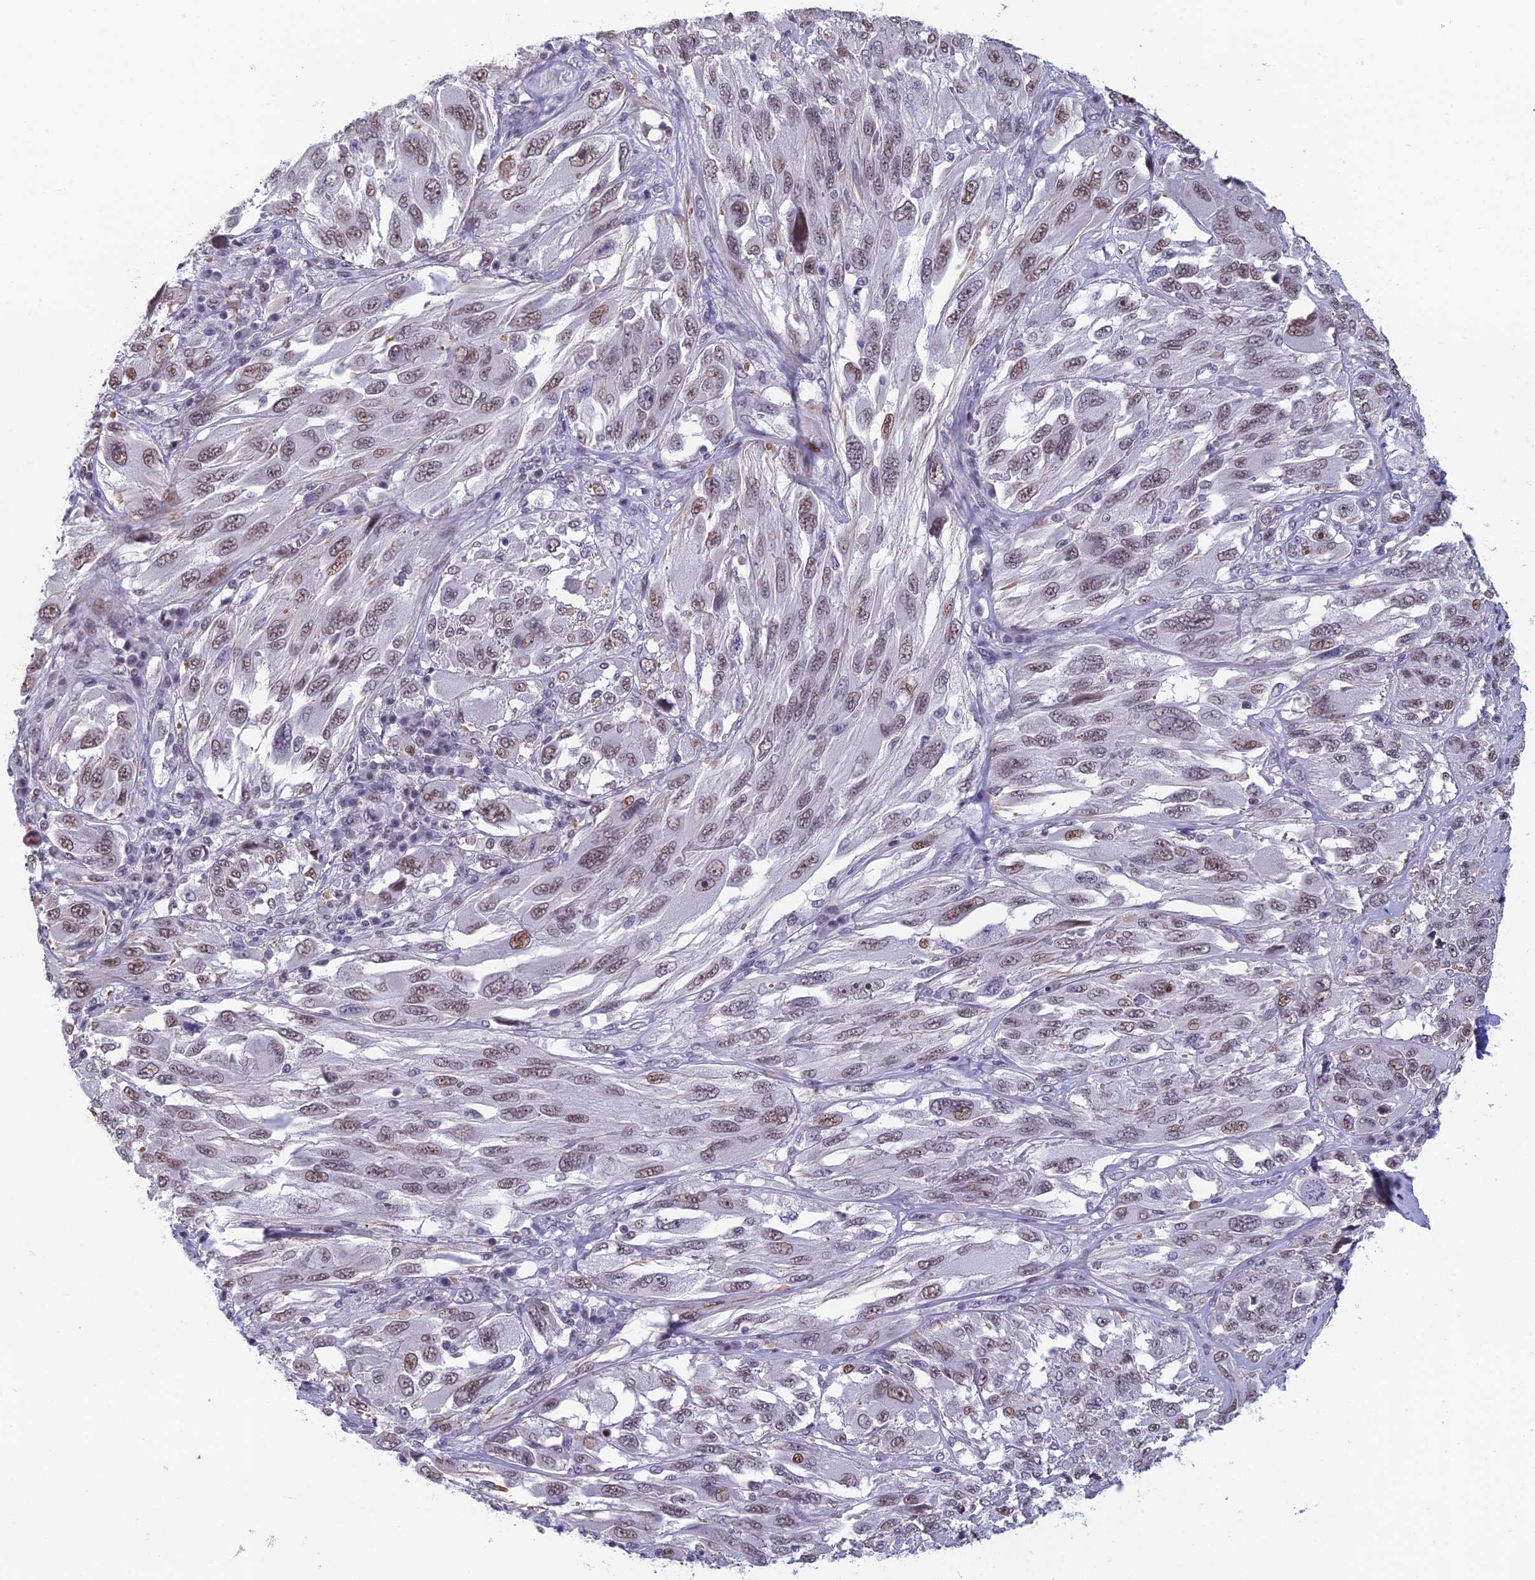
{"staining": {"intensity": "weak", "quantity": ">75%", "location": "nuclear"}, "tissue": "melanoma", "cell_type": "Tumor cells", "image_type": "cancer", "snomed": [{"axis": "morphology", "description": "Malignant melanoma, NOS"}, {"axis": "topography", "description": "Skin"}], "caption": "A photomicrograph showing weak nuclear staining in about >75% of tumor cells in melanoma, as visualized by brown immunohistochemical staining.", "gene": "RGS17", "patient": {"sex": "female", "age": 91}}